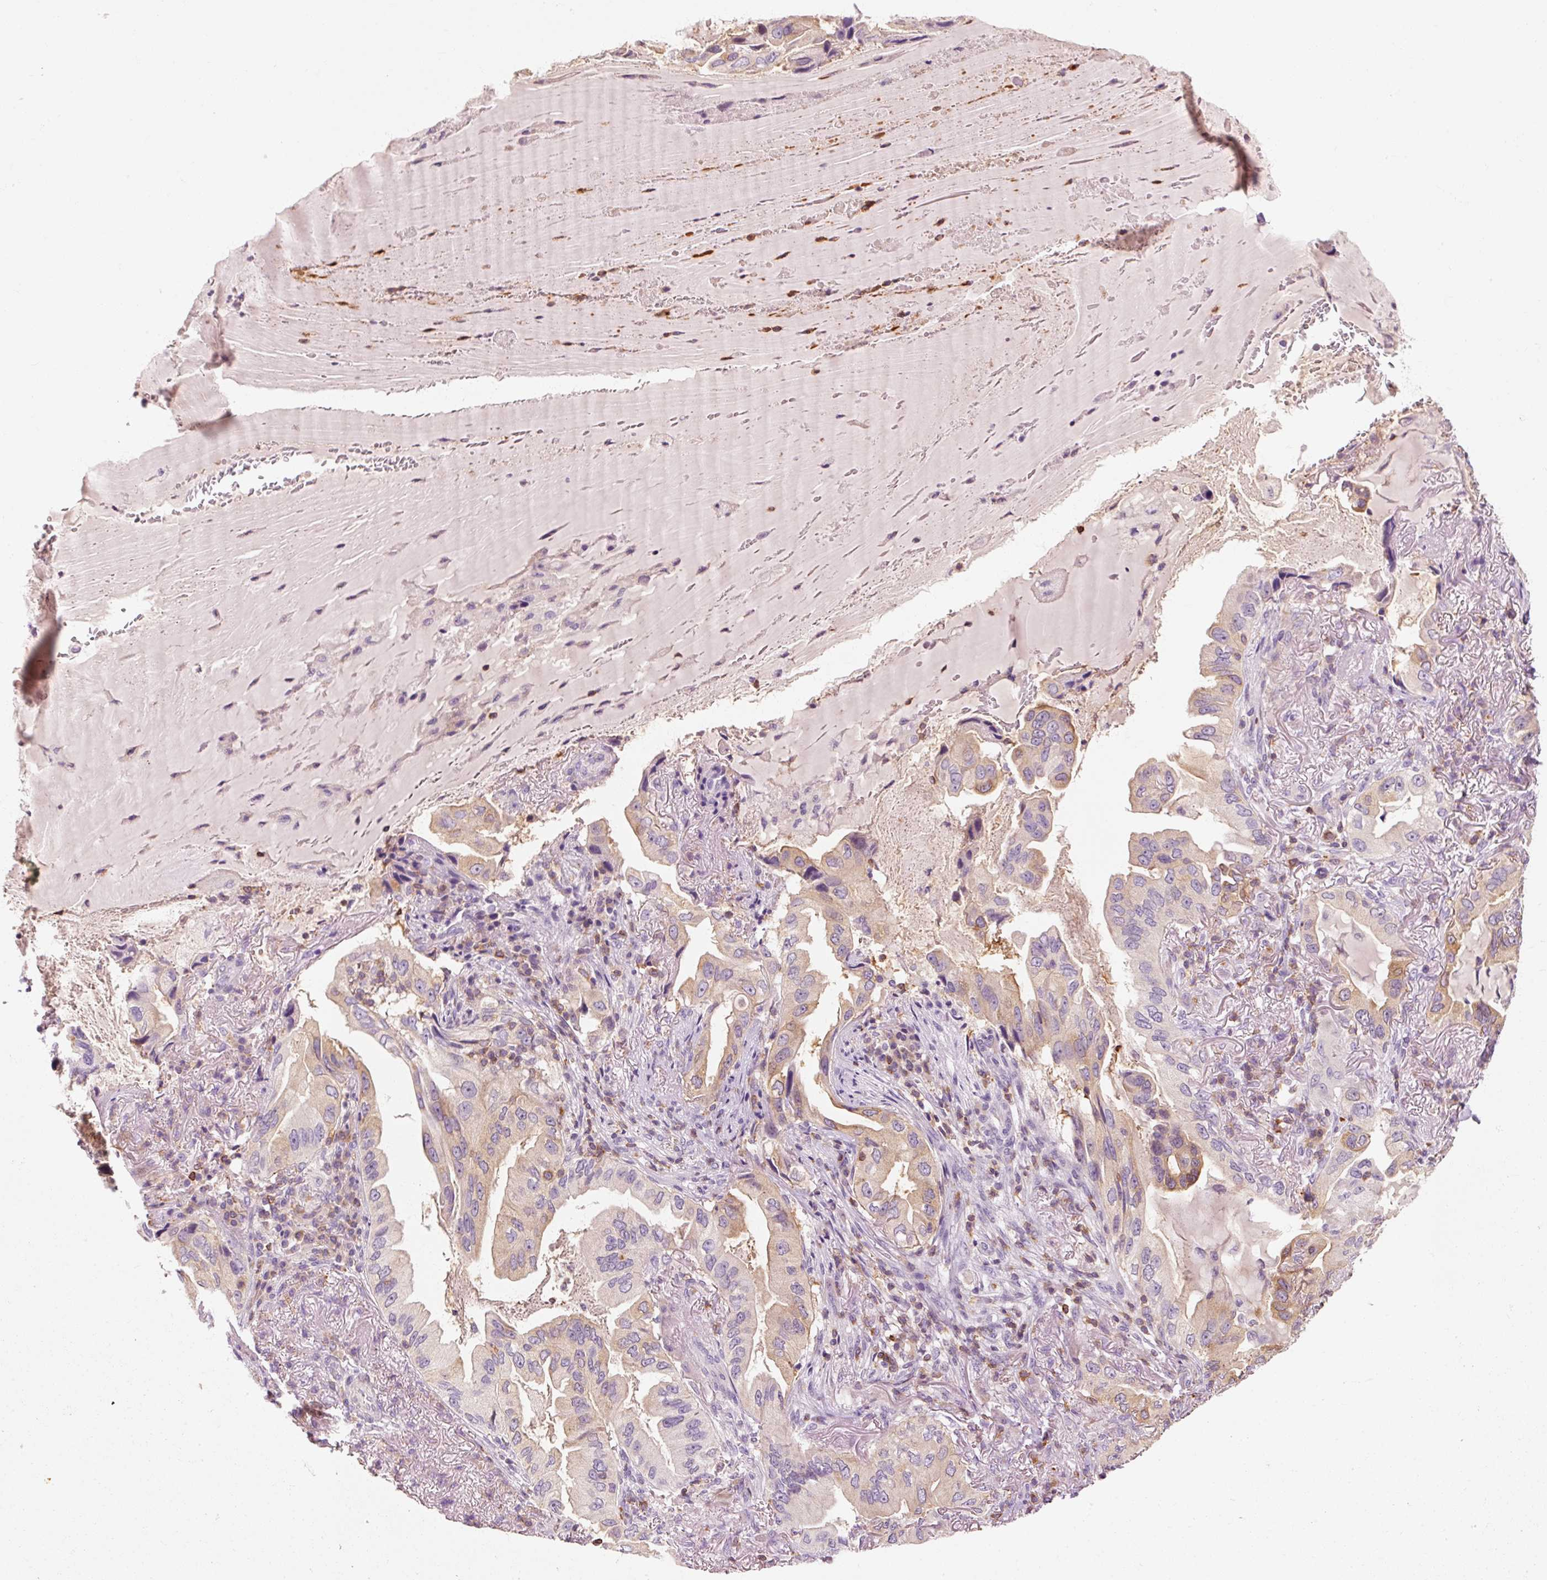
{"staining": {"intensity": "weak", "quantity": "<25%", "location": "cytoplasmic/membranous"}, "tissue": "lung cancer", "cell_type": "Tumor cells", "image_type": "cancer", "snomed": [{"axis": "morphology", "description": "Adenocarcinoma, NOS"}, {"axis": "topography", "description": "Lung"}], "caption": "This is an IHC image of human lung cancer (adenocarcinoma). There is no expression in tumor cells.", "gene": "OR8K1", "patient": {"sex": "female", "age": 69}}